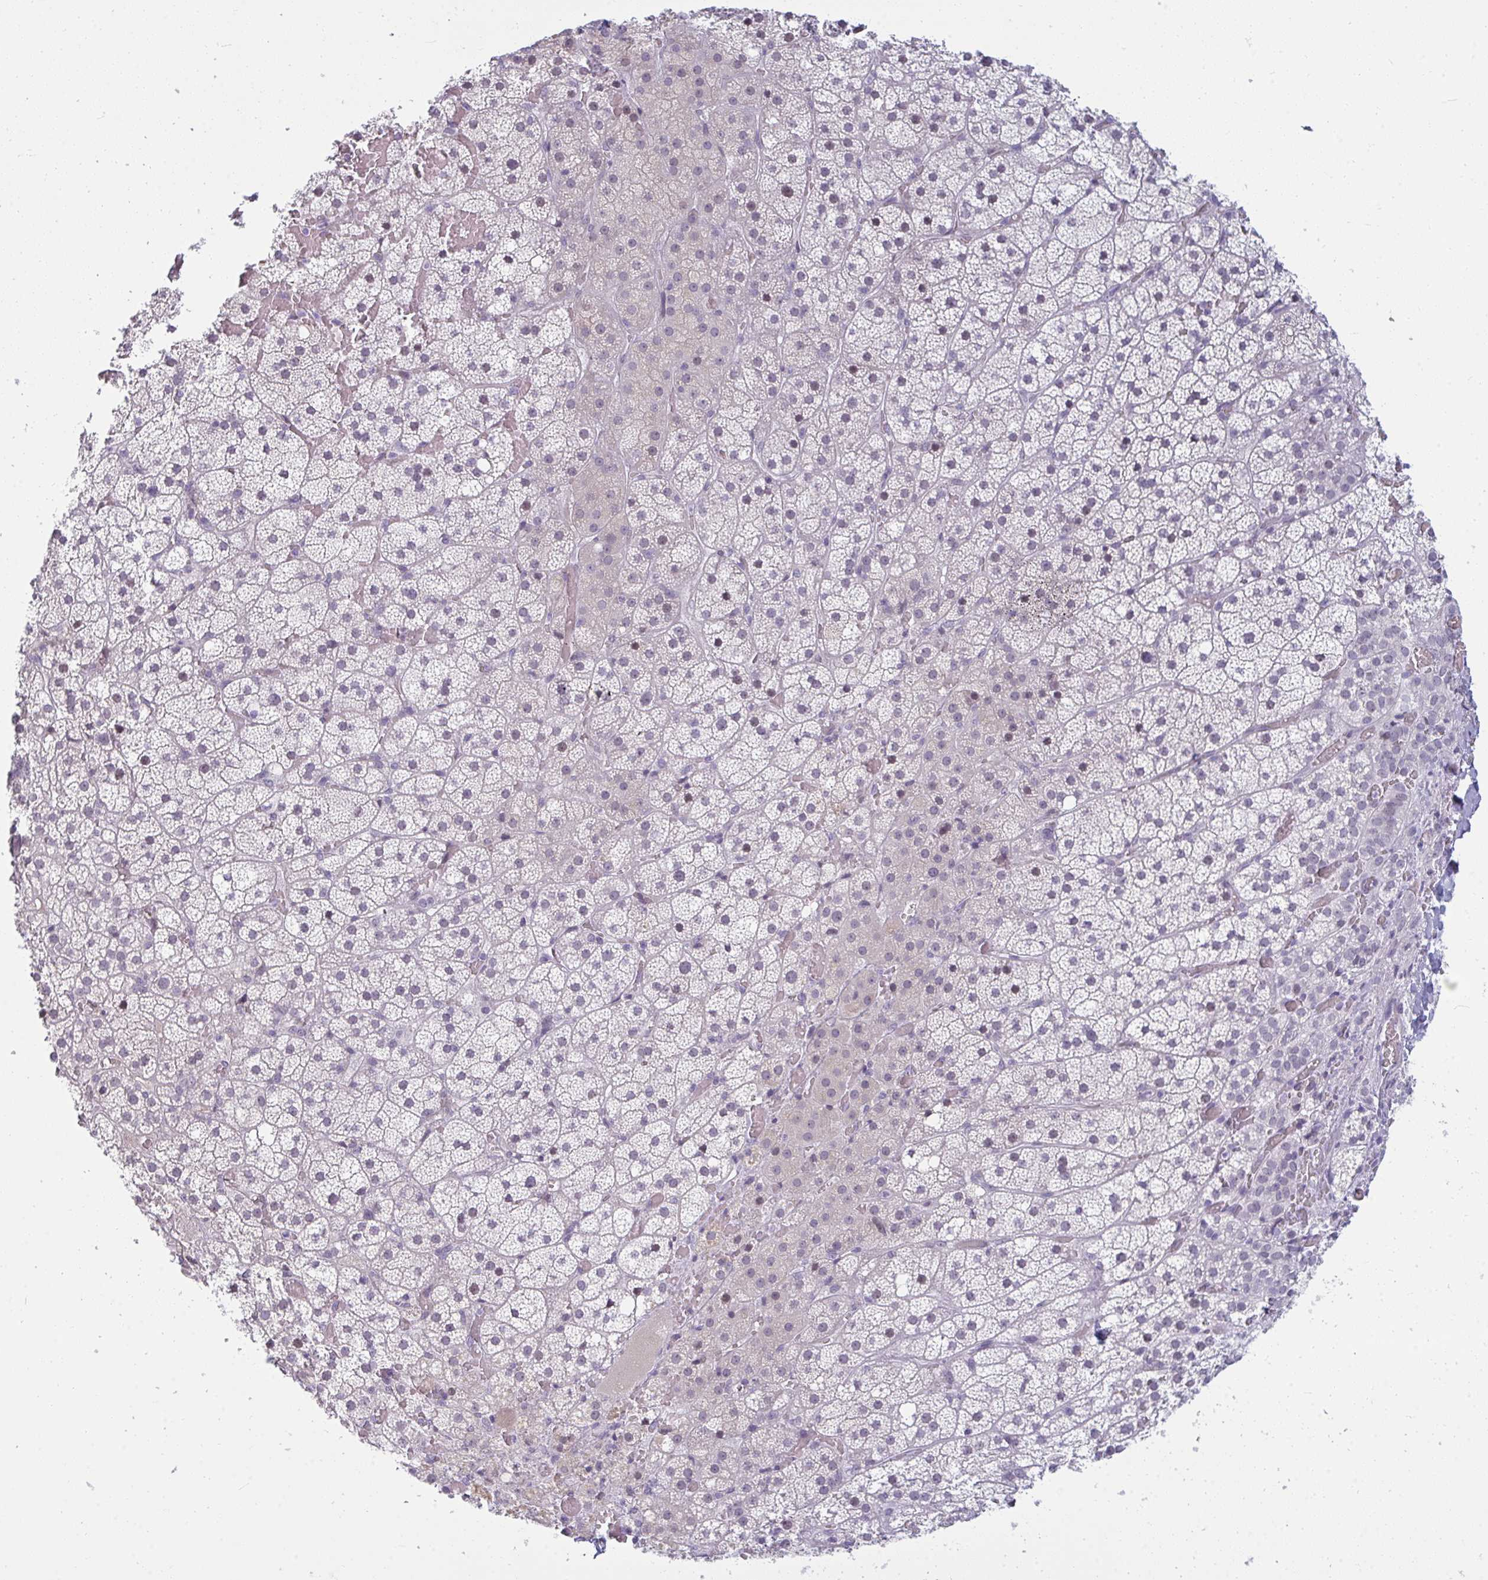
{"staining": {"intensity": "negative", "quantity": "none", "location": "none"}, "tissue": "adrenal gland", "cell_type": "Glandular cells", "image_type": "normal", "snomed": [{"axis": "morphology", "description": "Normal tissue, NOS"}, {"axis": "topography", "description": "Adrenal gland"}], "caption": "This photomicrograph is of benign adrenal gland stained with IHC to label a protein in brown with the nuclei are counter-stained blue. There is no staining in glandular cells.", "gene": "RNASEH1", "patient": {"sex": "male", "age": 53}}